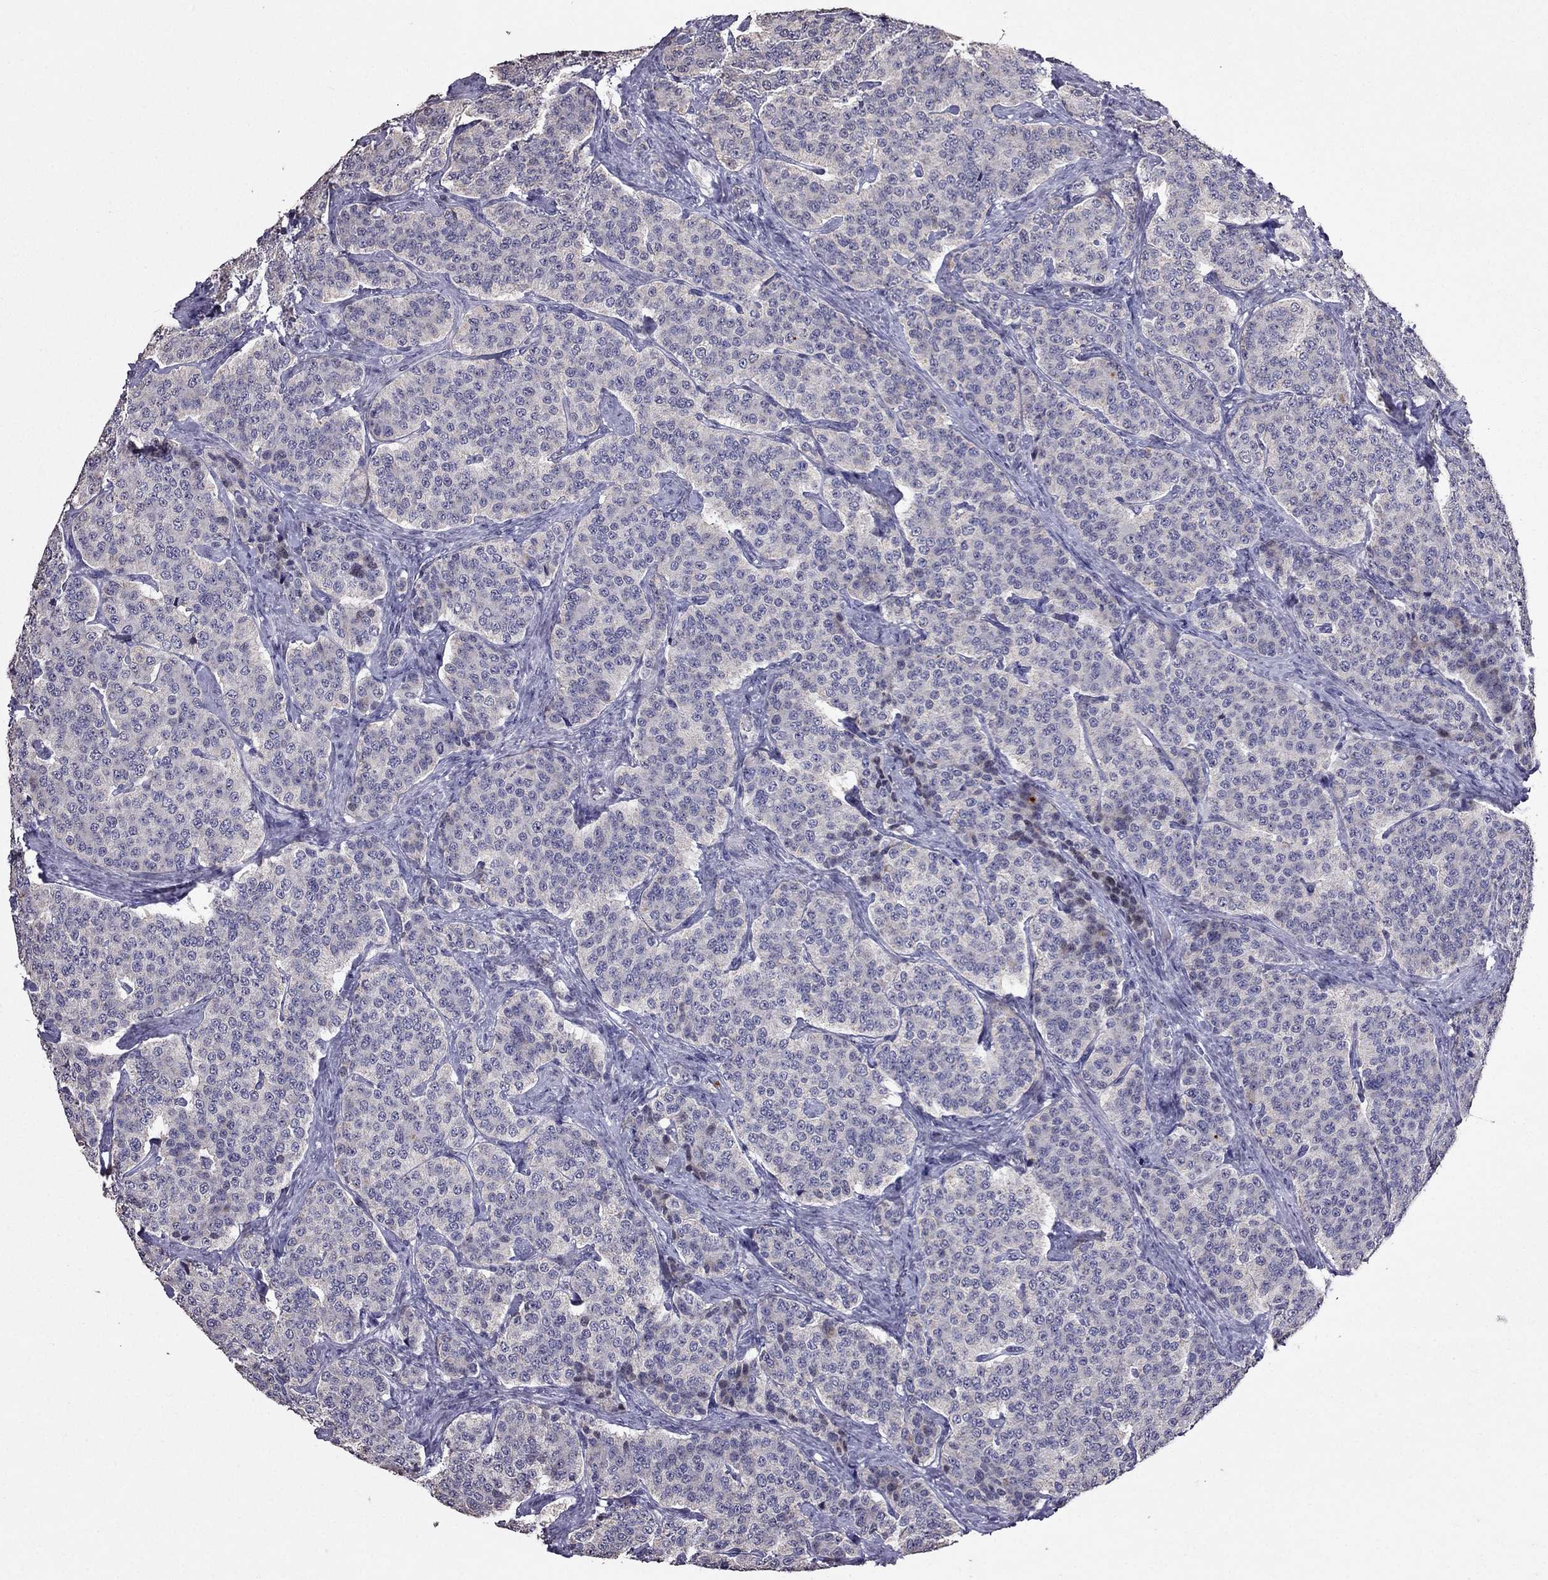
{"staining": {"intensity": "negative", "quantity": "none", "location": "none"}, "tissue": "carcinoid", "cell_type": "Tumor cells", "image_type": "cancer", "snomed": [{"axis": "morphology", "description": "Carcinoid, malignant, NOS"}, {"axis": "topography", "description": "Small intestine"}], "caption": "Protein analysis of malignant carcinoid displays no significant expression in tumor cells.", "gene": "AK5", "patient": {"sex": "female", "age": 58}}